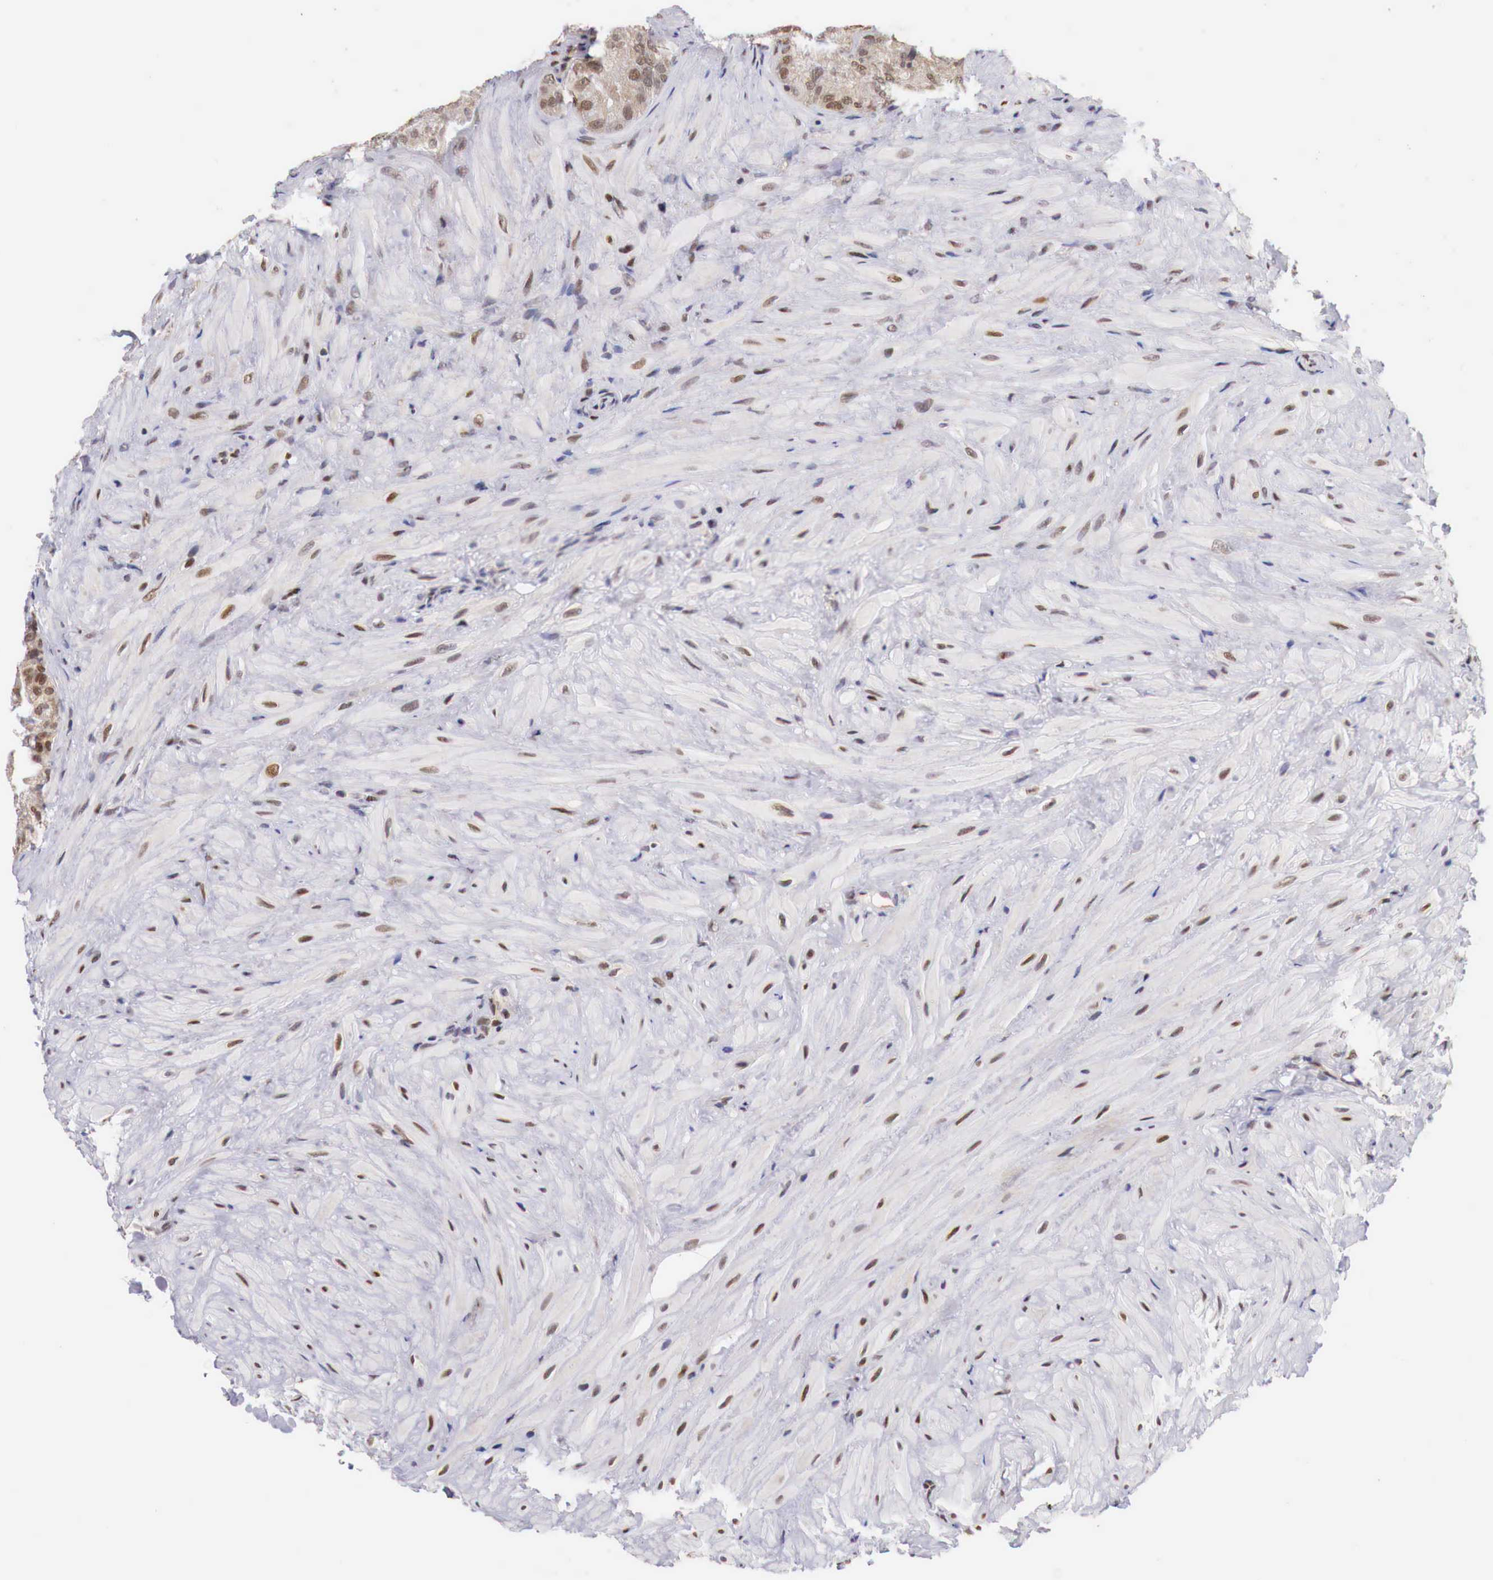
{"staining": {"intensity": "weak", "quantity": ">75%", "location": "cytoplasmic/membranous,nuclear"}, "tissue": "seminal vesicle", "cell_type": "Glandular cells", "image_type": "normal", "snomed": [{"axis": "morphology", "description": "Normal tissue, NOS"}, {"axis": "topography", "description": "Seminal veicle"}], "caption": "Immunohistochemical staining of unremarkable seminal vesicle reveals >75% levels of weak cytoplasmic/membranous,nuclear protein positivity in approximately >75% of glandular cells. (DAB = brown stain, brightfield microscopy at high magnification).", "gene": "PABIR2", "patient": {"sex": "male", "age": 69}}